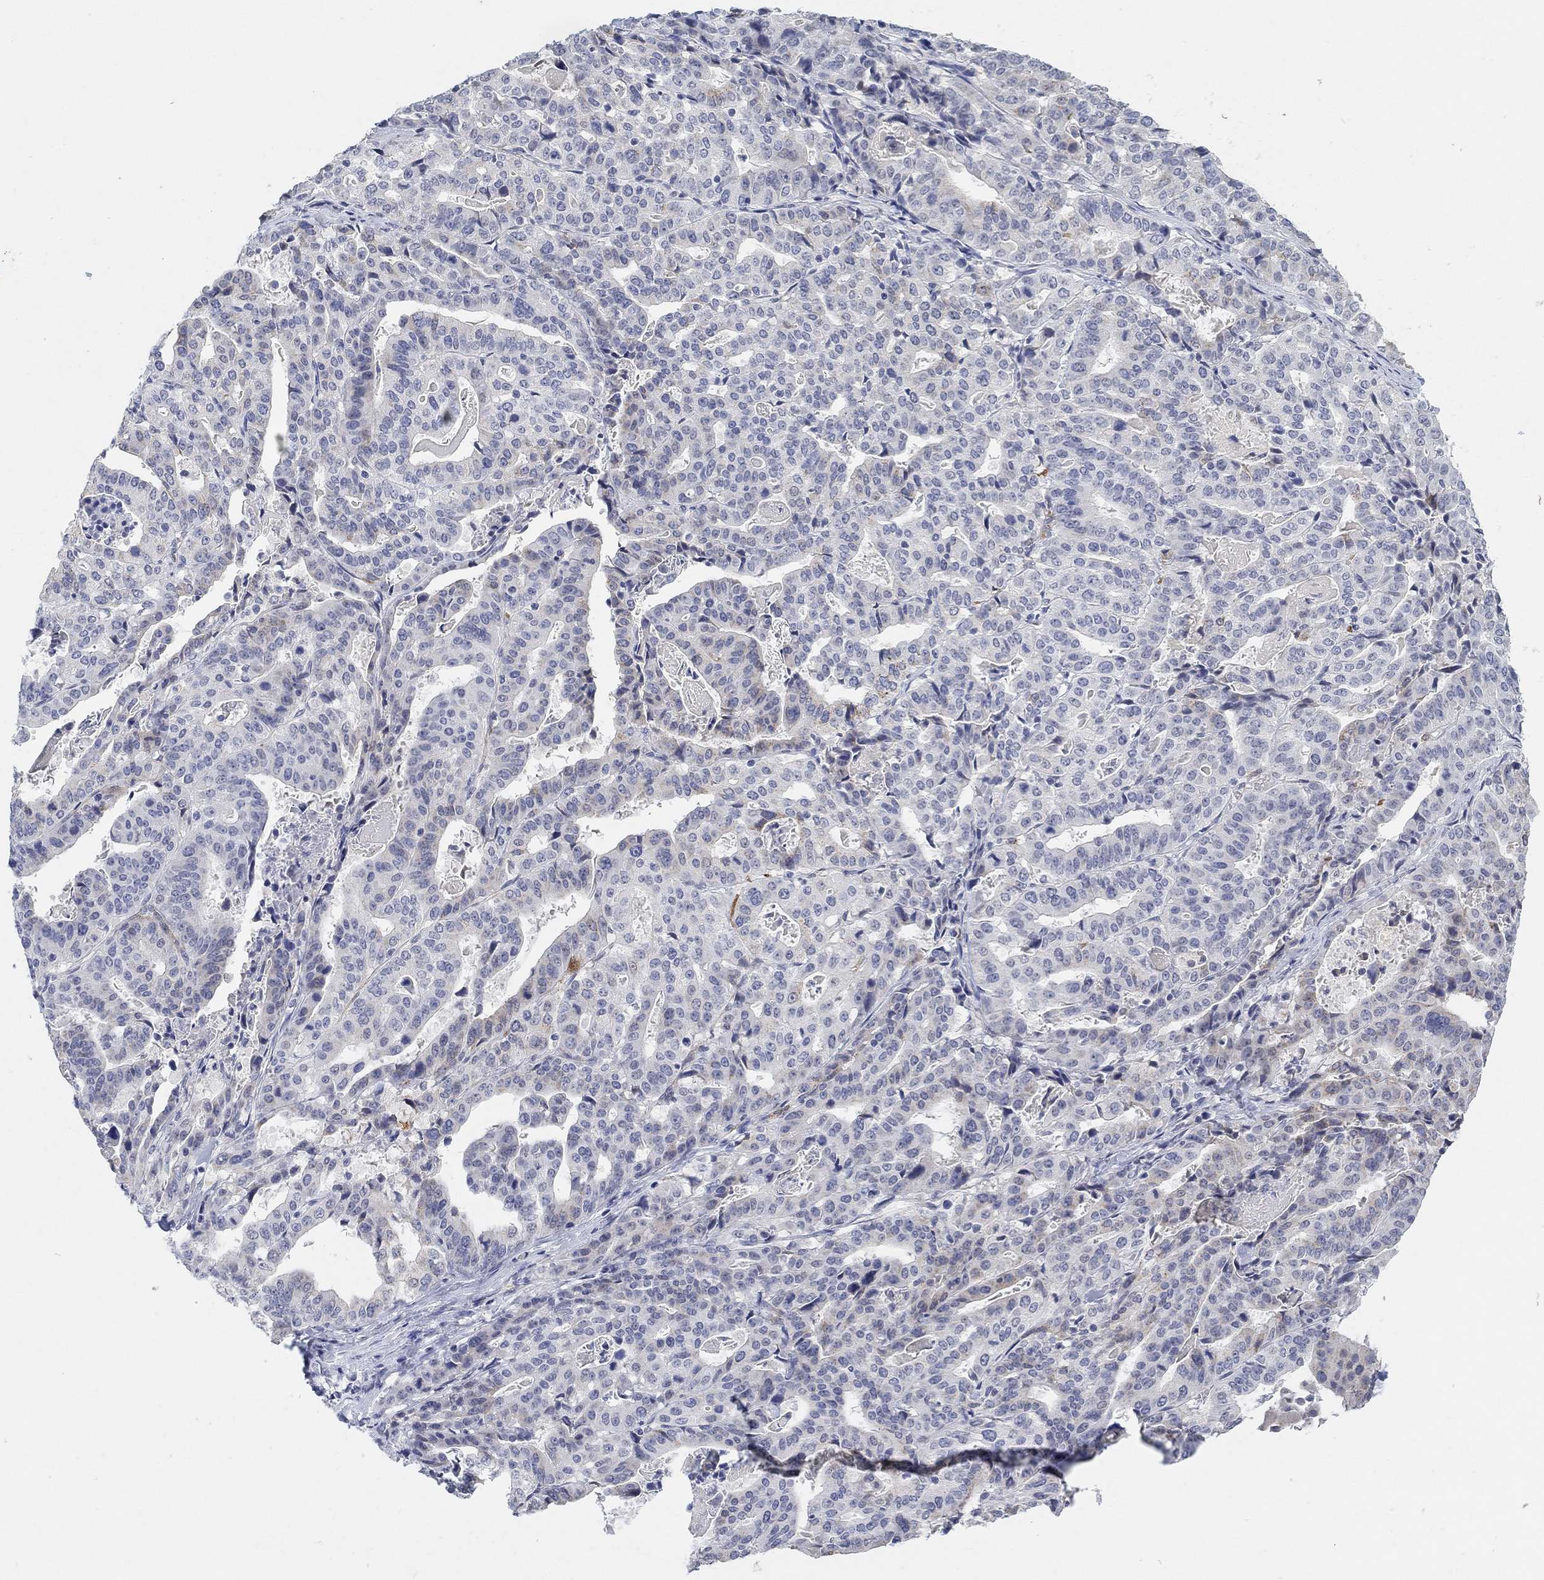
{"staining": {"intensity": "negative", "quantity": "none", "location": "none"}, "tissue": "stomach cancer", "cell_type": "Tumor cells", "image_type": "cancer", "snomed": [{"axis": "morphology", "description": "Adenocarcinoma, NOS"}, {"axis": "topography", "description": "Stomach"}], "caption": "The image displays no significant expression in tumor cells of stomach cancer. (Stains: DAB (3,3'-diaminobenzidine) IHC with hematoxylin counter stain, Microscopy: brightfield microscopy at high magnification).", "gene": "VAT1L", "patient": {"sex": "male", "age": 48}}